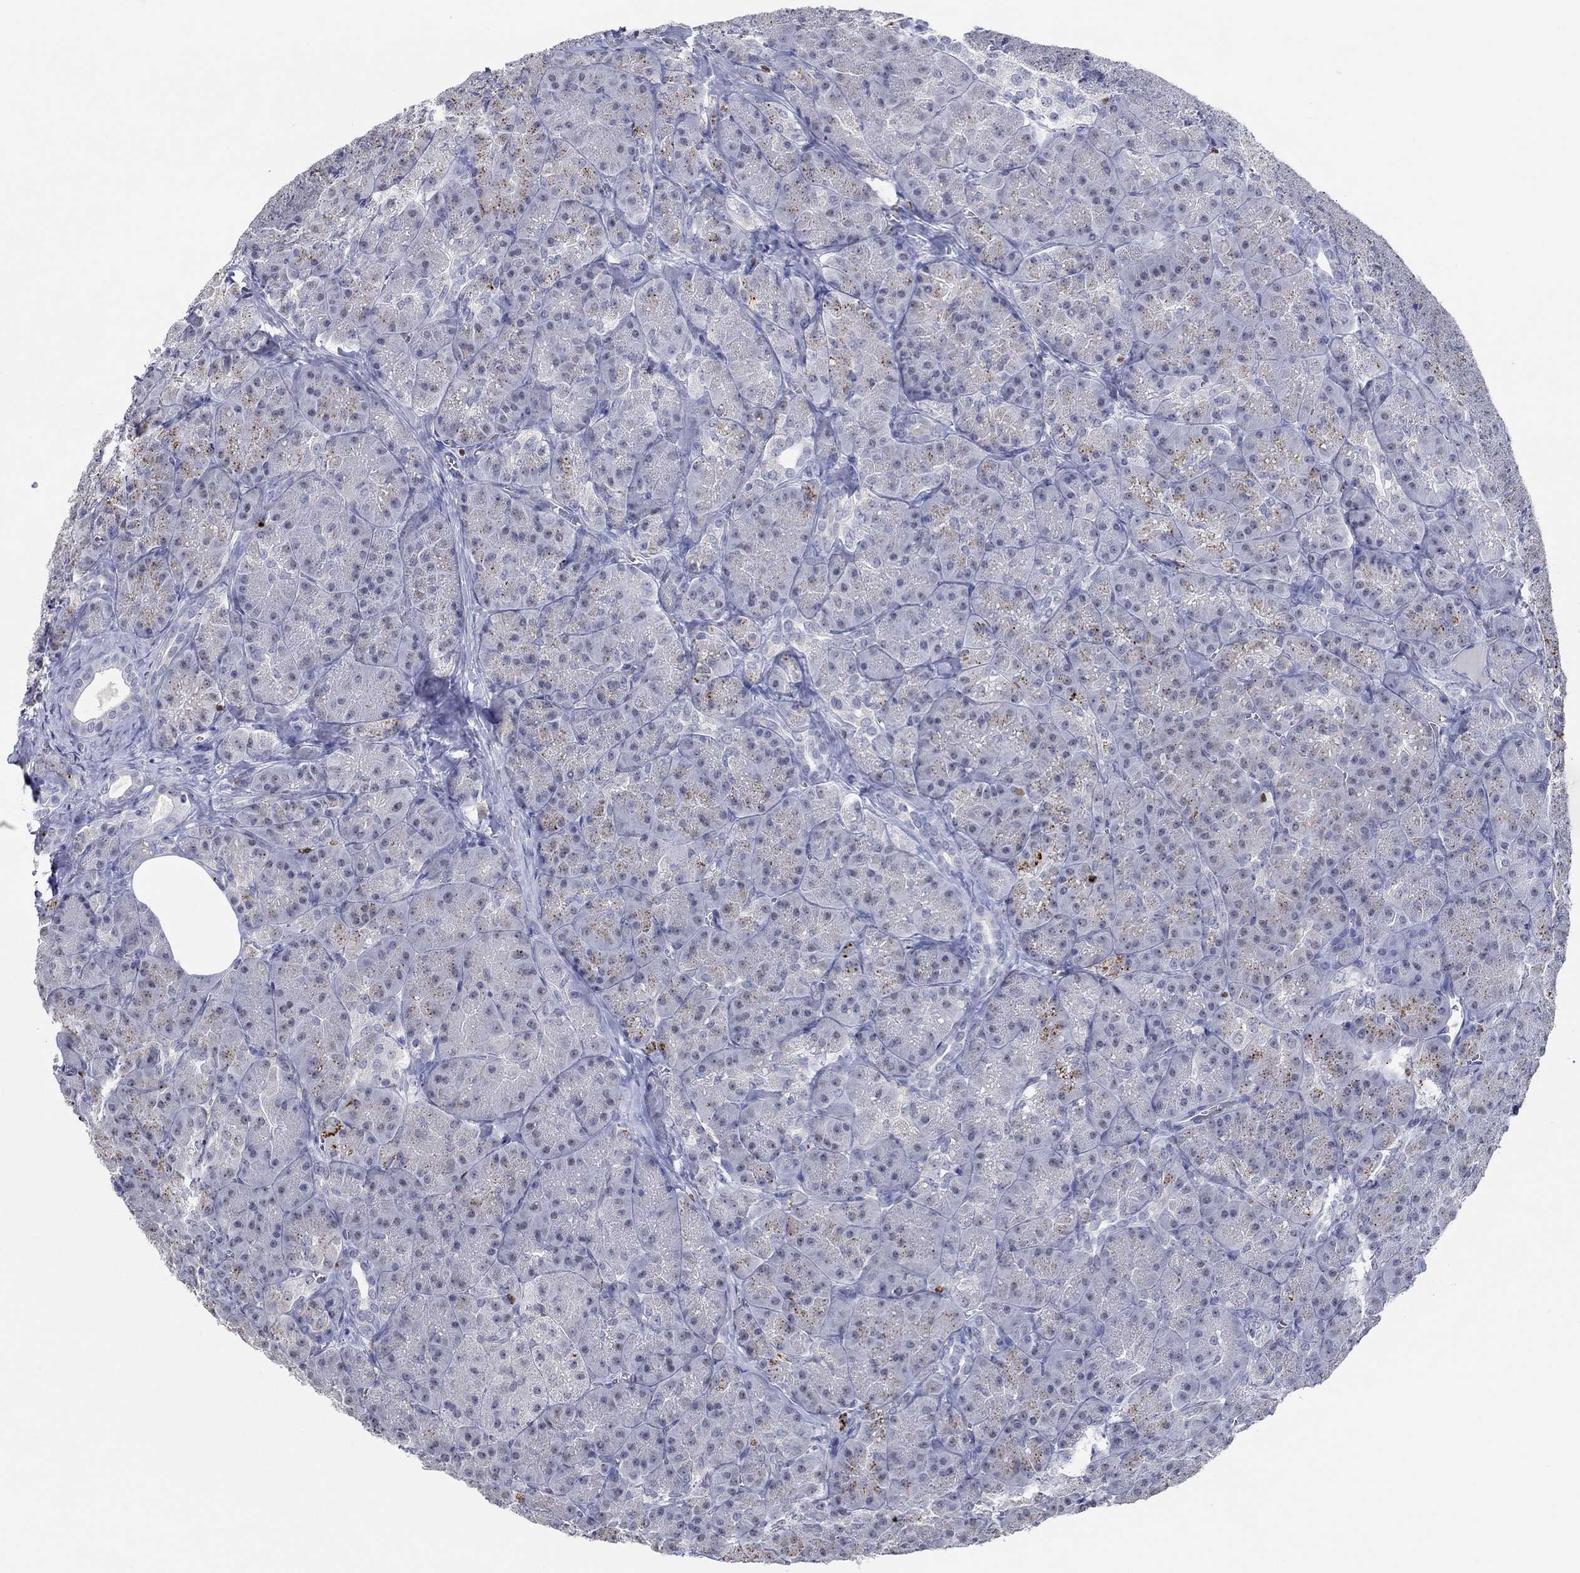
{"staining": {"intensity": "weak", "quantity": "25%-75%", "location": "cytoplasmic/membranous"}, "tissue": "pancreas", "cell_type": "Exocrine glandular cells", "image_type": "normal", "snomed": [{"axis": "morphology", "description": "Normal tissue, NOS"}, {"axis": "topography", "description": "Pancreas"}], "caption": "A high-resolution image shows immunohistochemistry staining of benign pancreas, which shows weak cytoplasmic/membranous expression in approximately 25%-75% of exocrine glandular cells.", "gene": "GATA2", "patient": {"sex": "male", "age": 57}}